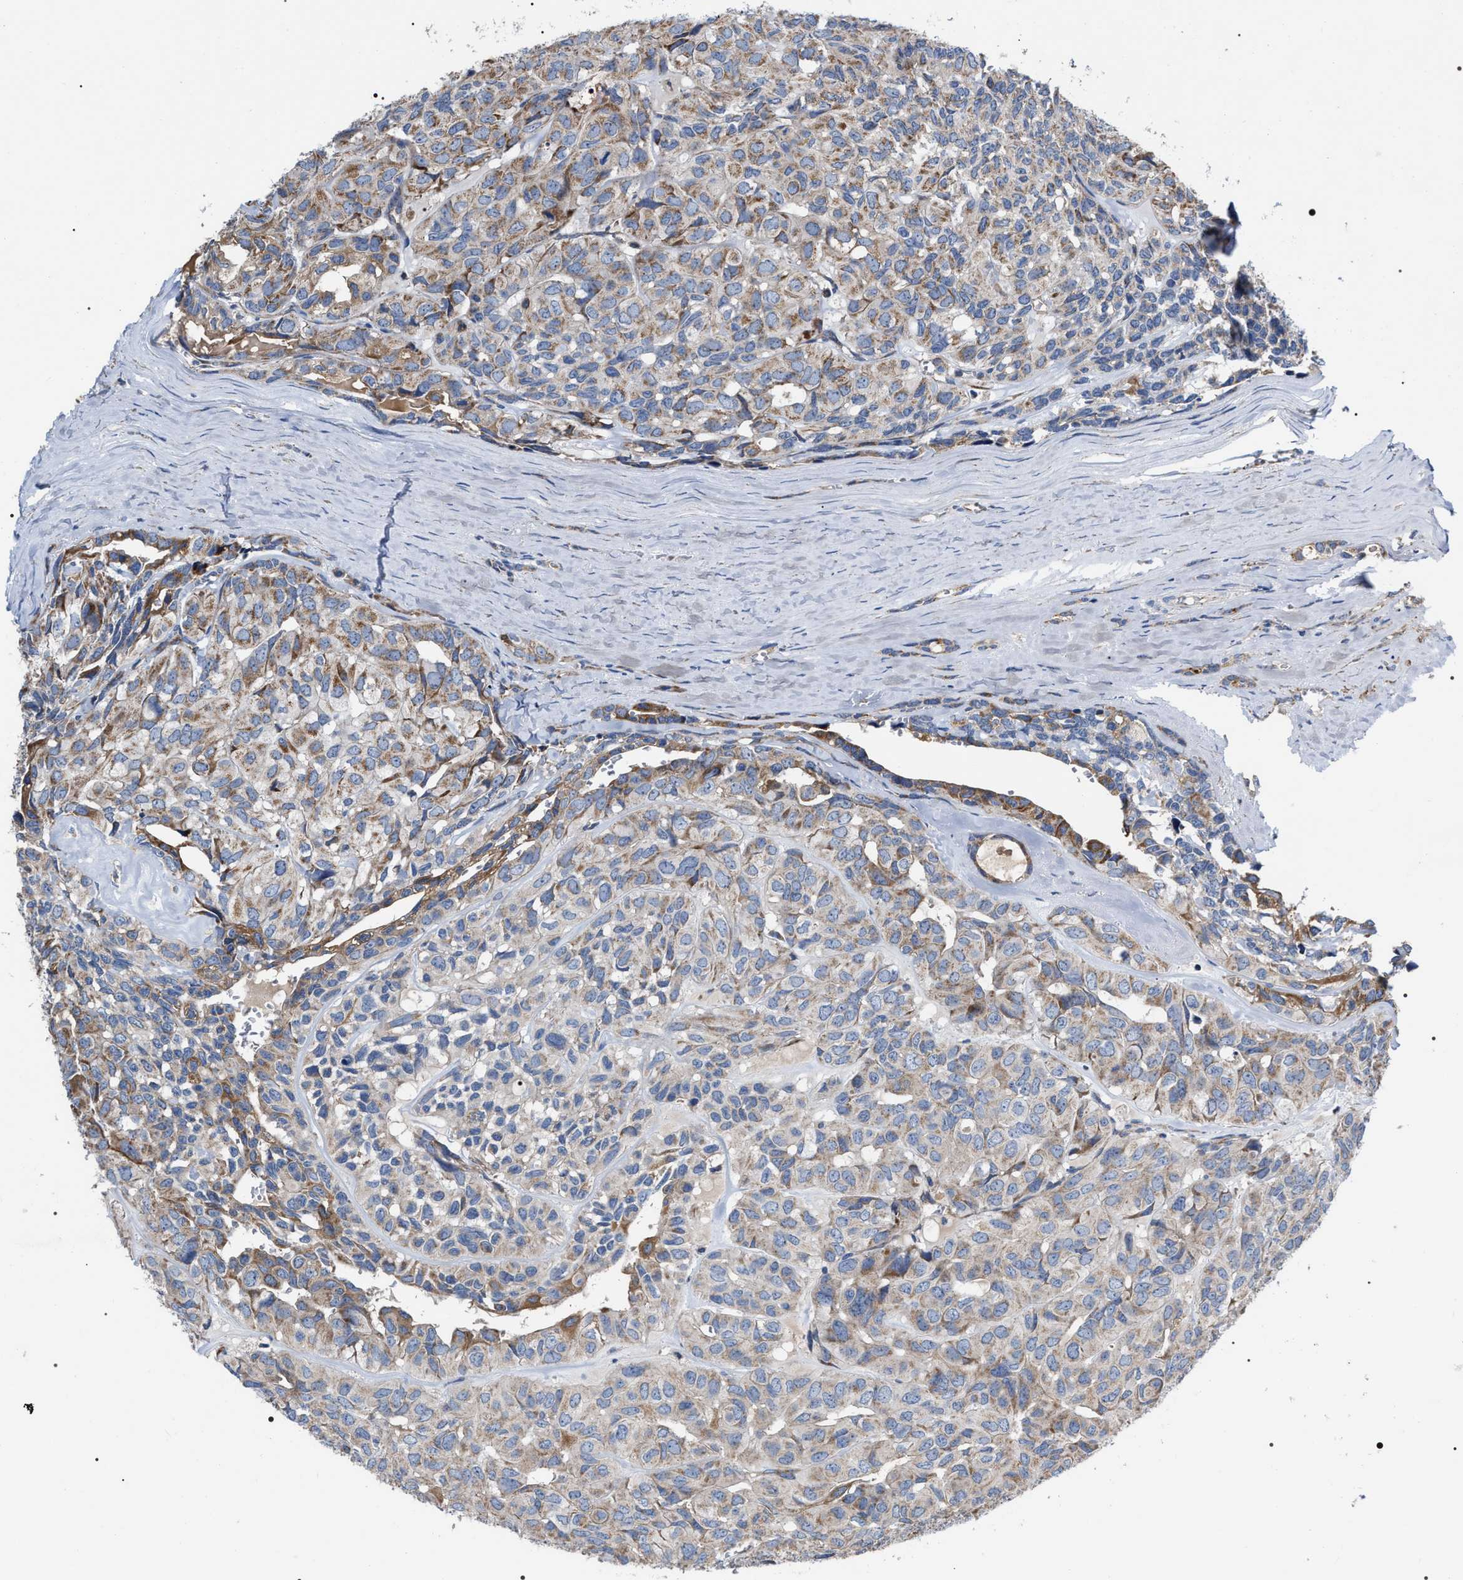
{"staining": {"intensity": "moderate", "quantity": "25%-75%", "location": "cytoplasmic/membranous"}, "tissue": "head and neck cancer", "cell_type": "Tumor cells", "image_type": "cancer", "snomed": [{"axis": "morphology", "description": "Adenocarcinoma, NOS"}, {"axis": "topography", "description": "Salivary gland, NOS"}, {"axis": "topography", "description": "Head-Neck"}], "caption": "Head and neck cancer (adenocarcinoma) tissue exhibits moderate cytoplasmic/membranous positivity in approximately 25%-75% of tumor cells, visualized by immunohistochemistry.", "gene": "MACC1", "patient": {"sex": "female", "age": 76}}